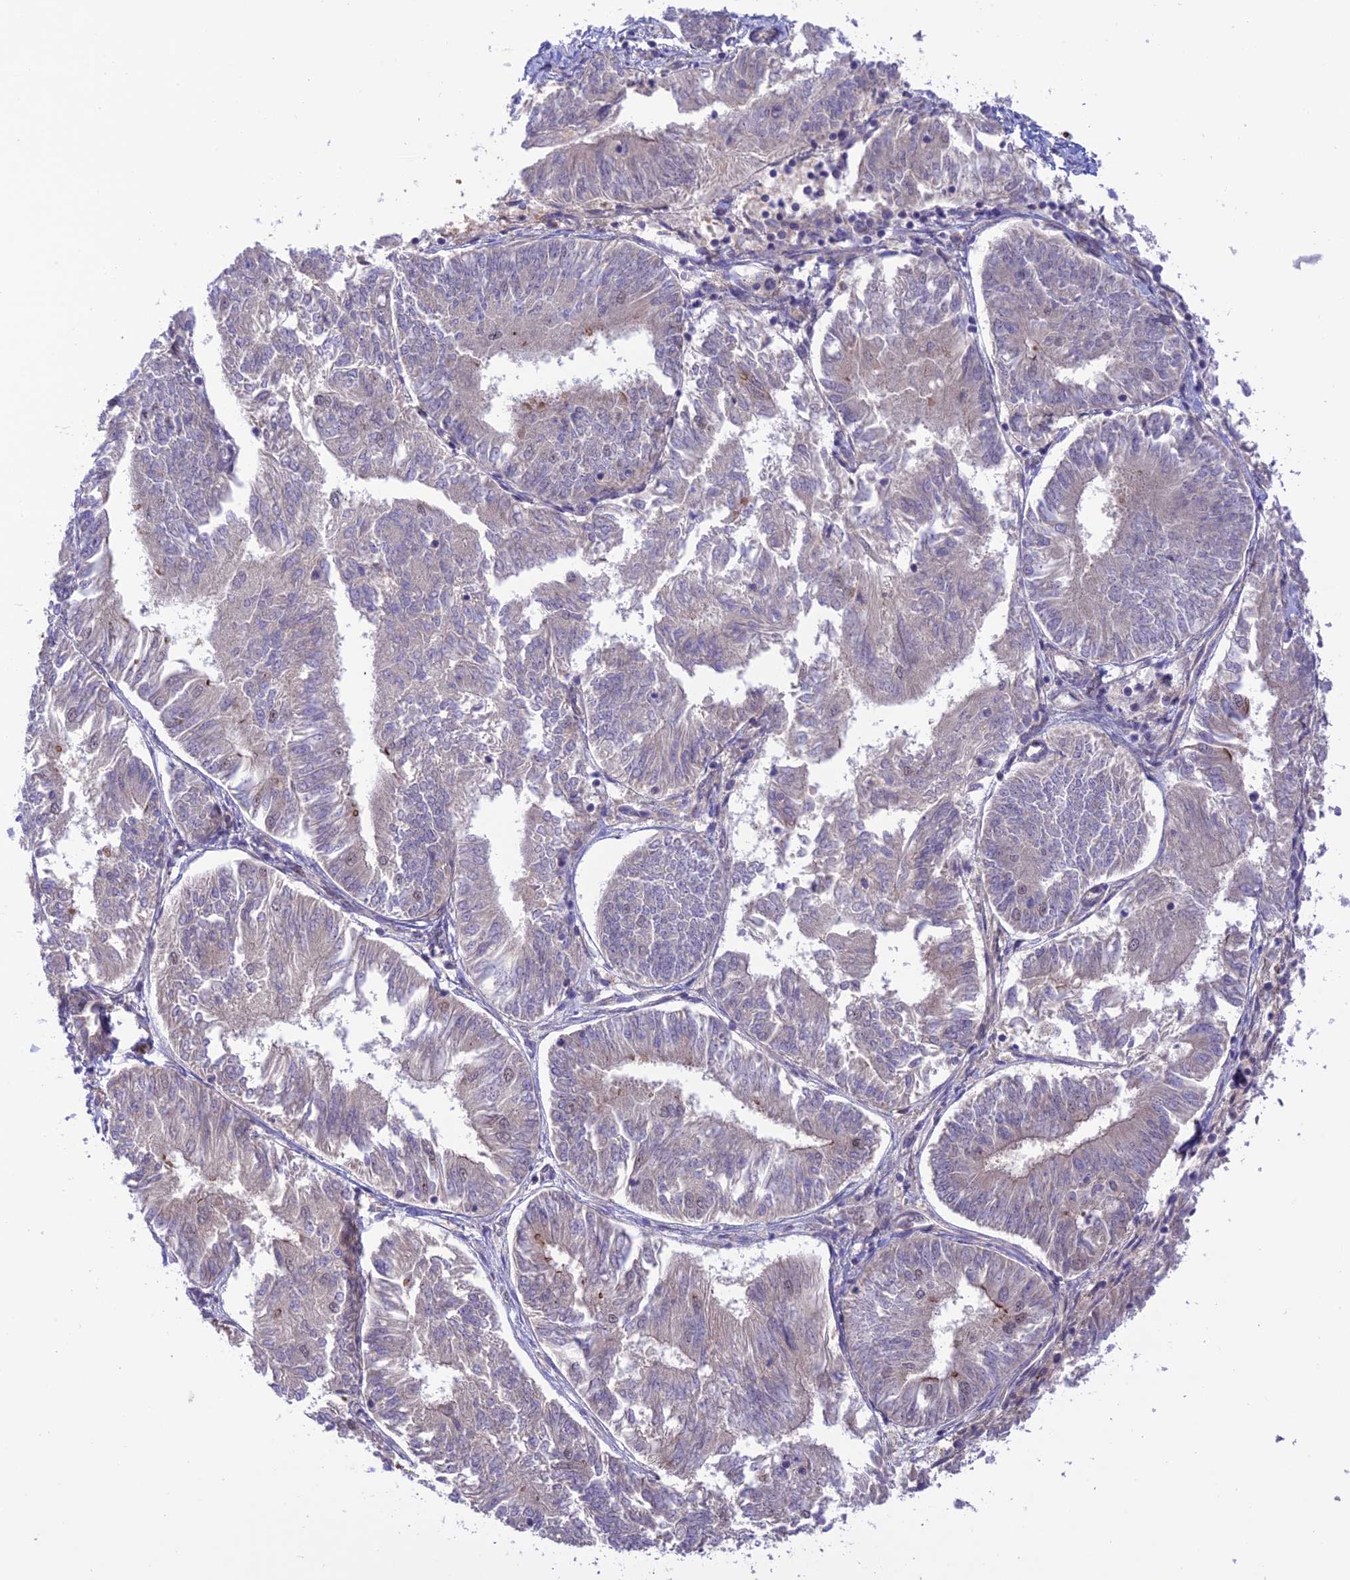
{"staining": {"intensity": "negative", "quantity": "none", "location": "none"}, "tissue": "endometrial cancer", "cell_type": "Tumor cells", "image_type": "cancer", "snomed": [{"axis": "morphology", "description": "Adenocarcinoma, NOS"}, {"axis": "topography", "description": "Endometrium"}], "caption": "This is an IHC image of adenocarcinoma (endometrial). There is no expression in tumor cells.", "gene": "ZNF584", "patient": {"sex": "female", "age": 58}}